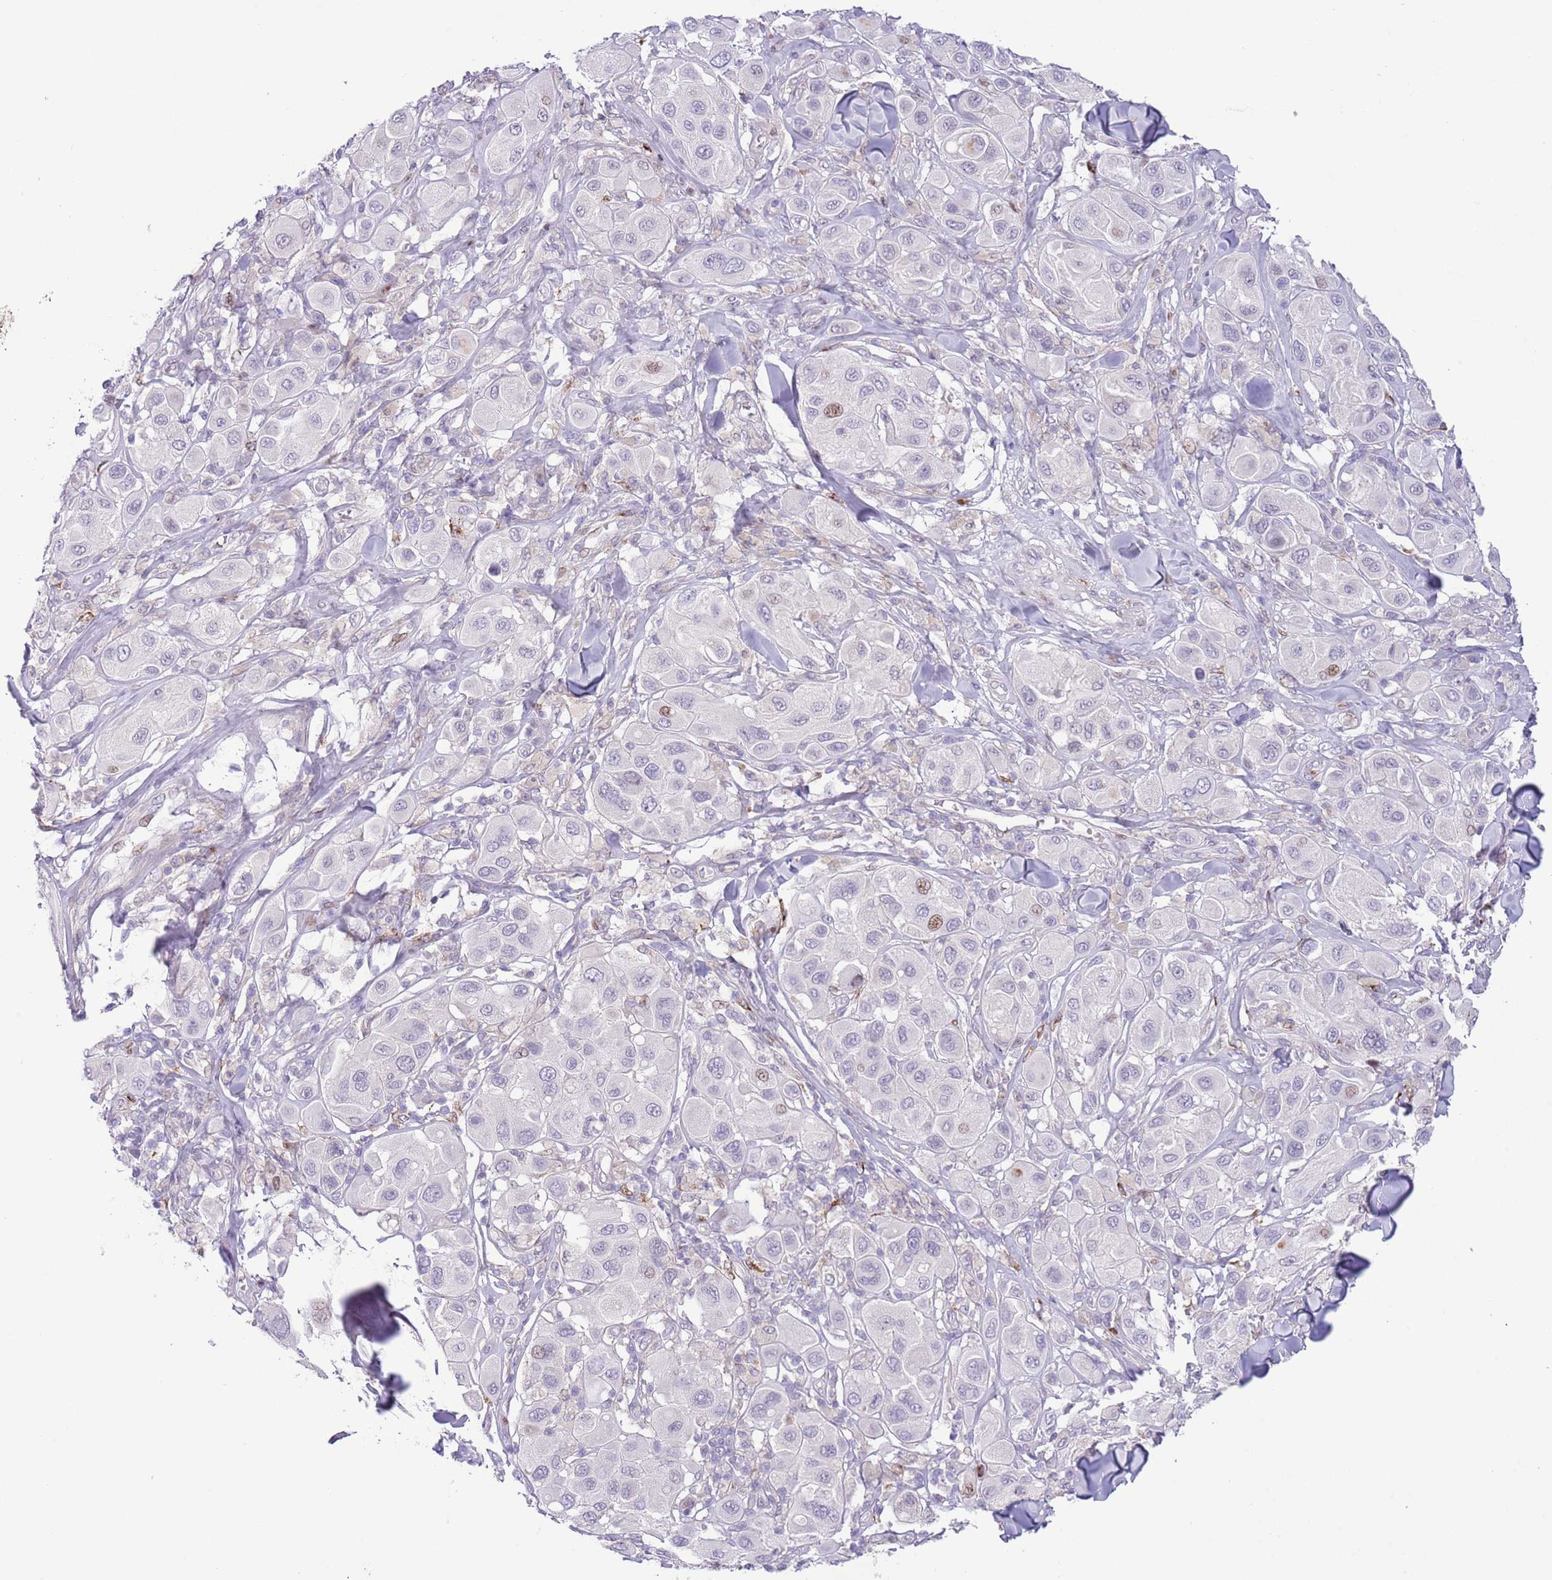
{"staining": {"intensity": "moderate", "quantity": "<25%", "location": "nuclear"}, "tissue": "melanoma", "cell_type": "Tumor cells", "image_type": "cancer", "snomed": [{"axis": "morphology", "description": "Malignant melanoma, Metastatic site"}, {"axis": "topography", "description": "Skin"}], "caption": "The immunohistochemical stain labels moderate nuclear expression in tumor cells of melanoma tissue.", "gene": "ANO8", "patient": {"sex": "male", "age": 41}}